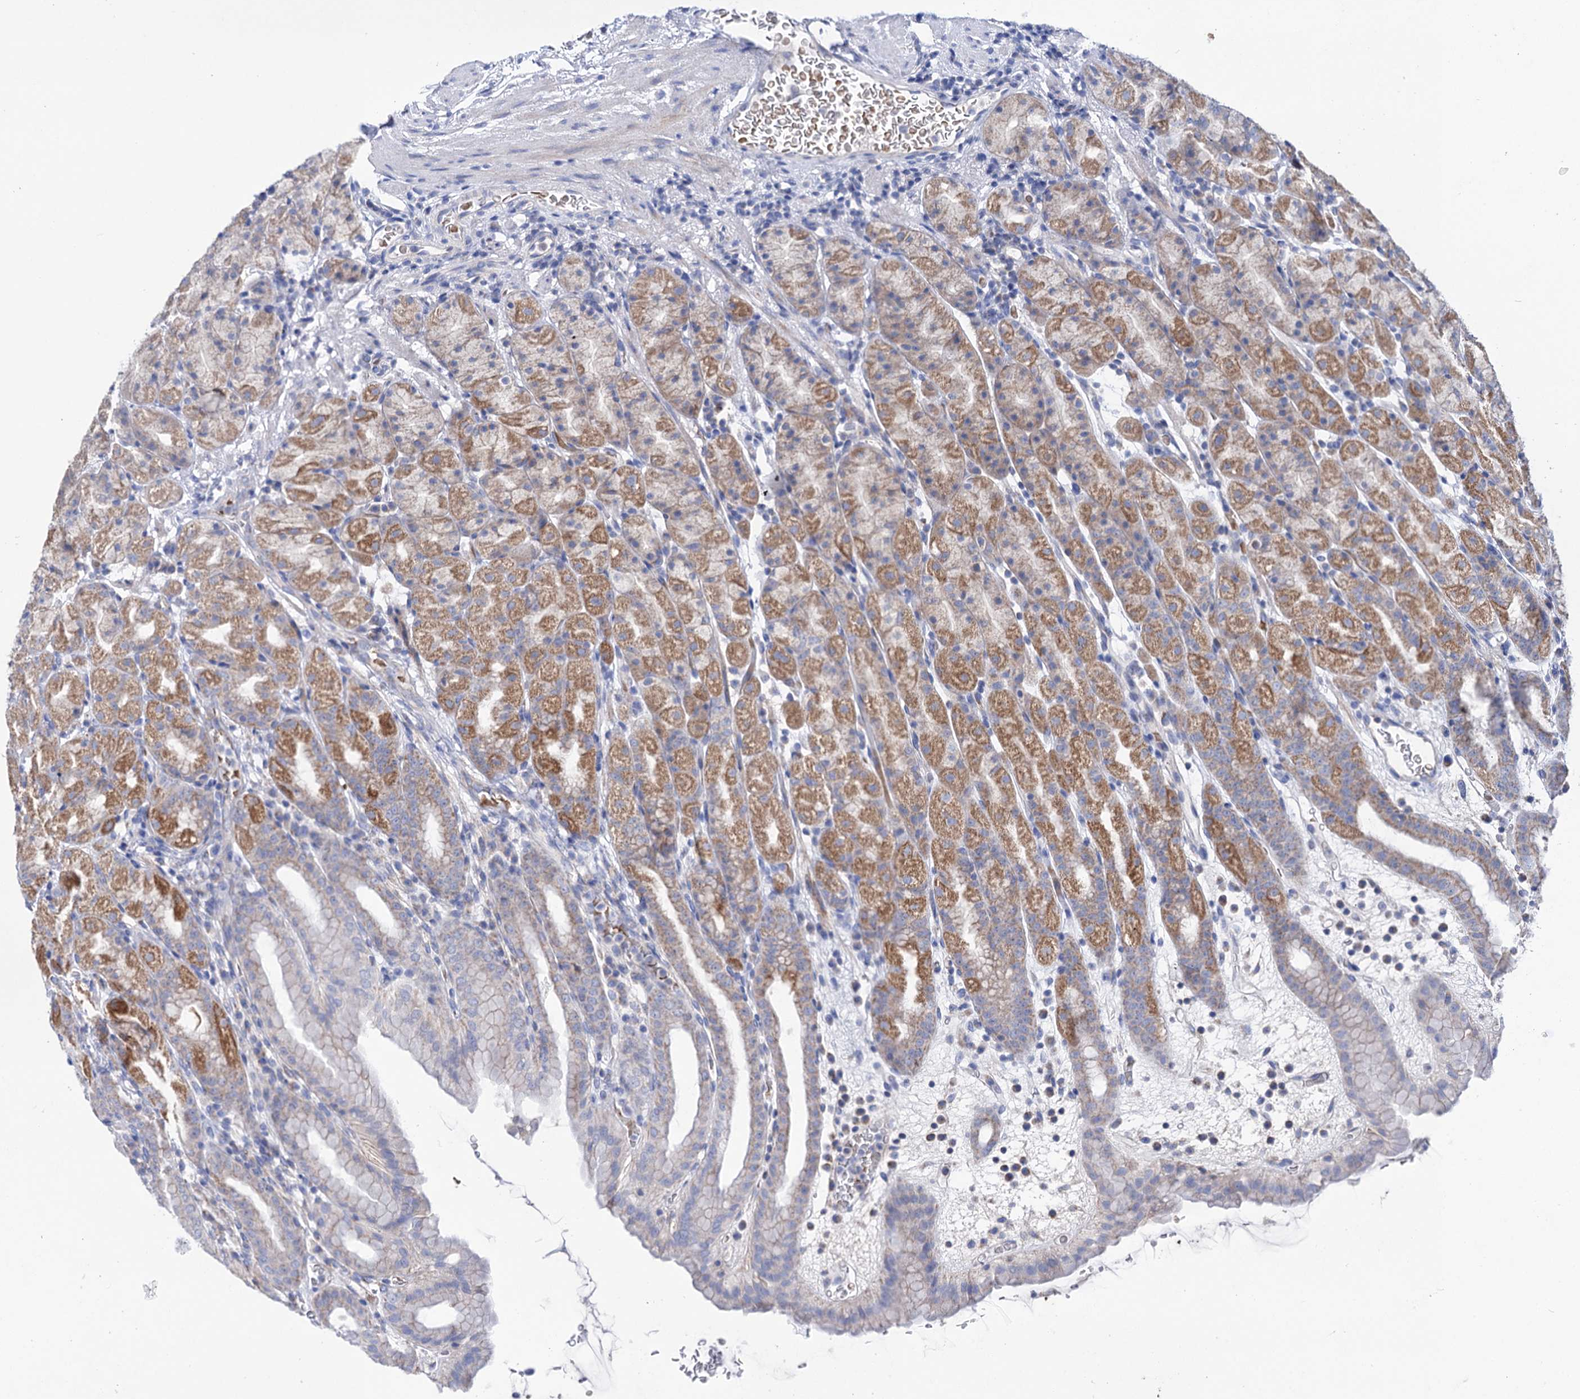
{"staining": {"intensity": "moderate", "quantity": "25%-75%", "location": "cytoplasmic/membranous"}, "tissue": "stomach", "cell_type": "Glandular cells", "image_type": "normal", "snomed": [{"axis": "morphology", "description": "Normal tissue, NOS"}, {"axis": "topography", "description": "Stomach, upper"}], "caption": "A high-resolution image shows immunohistochemistry (IHC) staining of unremarkable stomach, which displays moderate cytoplasmic/membranous expression in approximately 25%-75% of glandular cells. Nuclei are stained in blue.", "gene": "YARS2", "patient": {"sex": "male", "age": 68}}